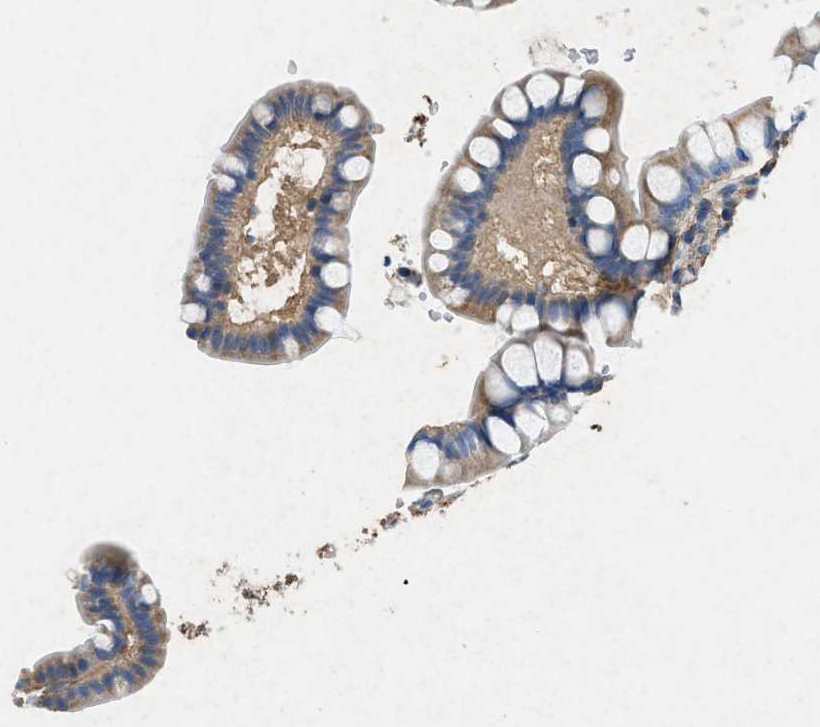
{"staining": {"intensity": "weak", "quantity": ">75%", "location": "cytoplasmic/membranous"}, "tissue": "small intestine", "cell_type": "Glandular cells", "image_type": "normal", "snomed": [{"axis": "morphology", "description": "Normal tissue, NOS"}, {"axis": "topography", "description": "Small intestine"}], "caption": "Immunohistochemistry (IHC) micrograph of unremarkable small intestine stained for a protein (brown), which exhibits low levels of weak cytoplasmic/membranous staining in approximately >75% of glandular cells.", "gene": "CDK15", "patient": {"sex": "female", "age": 84}}